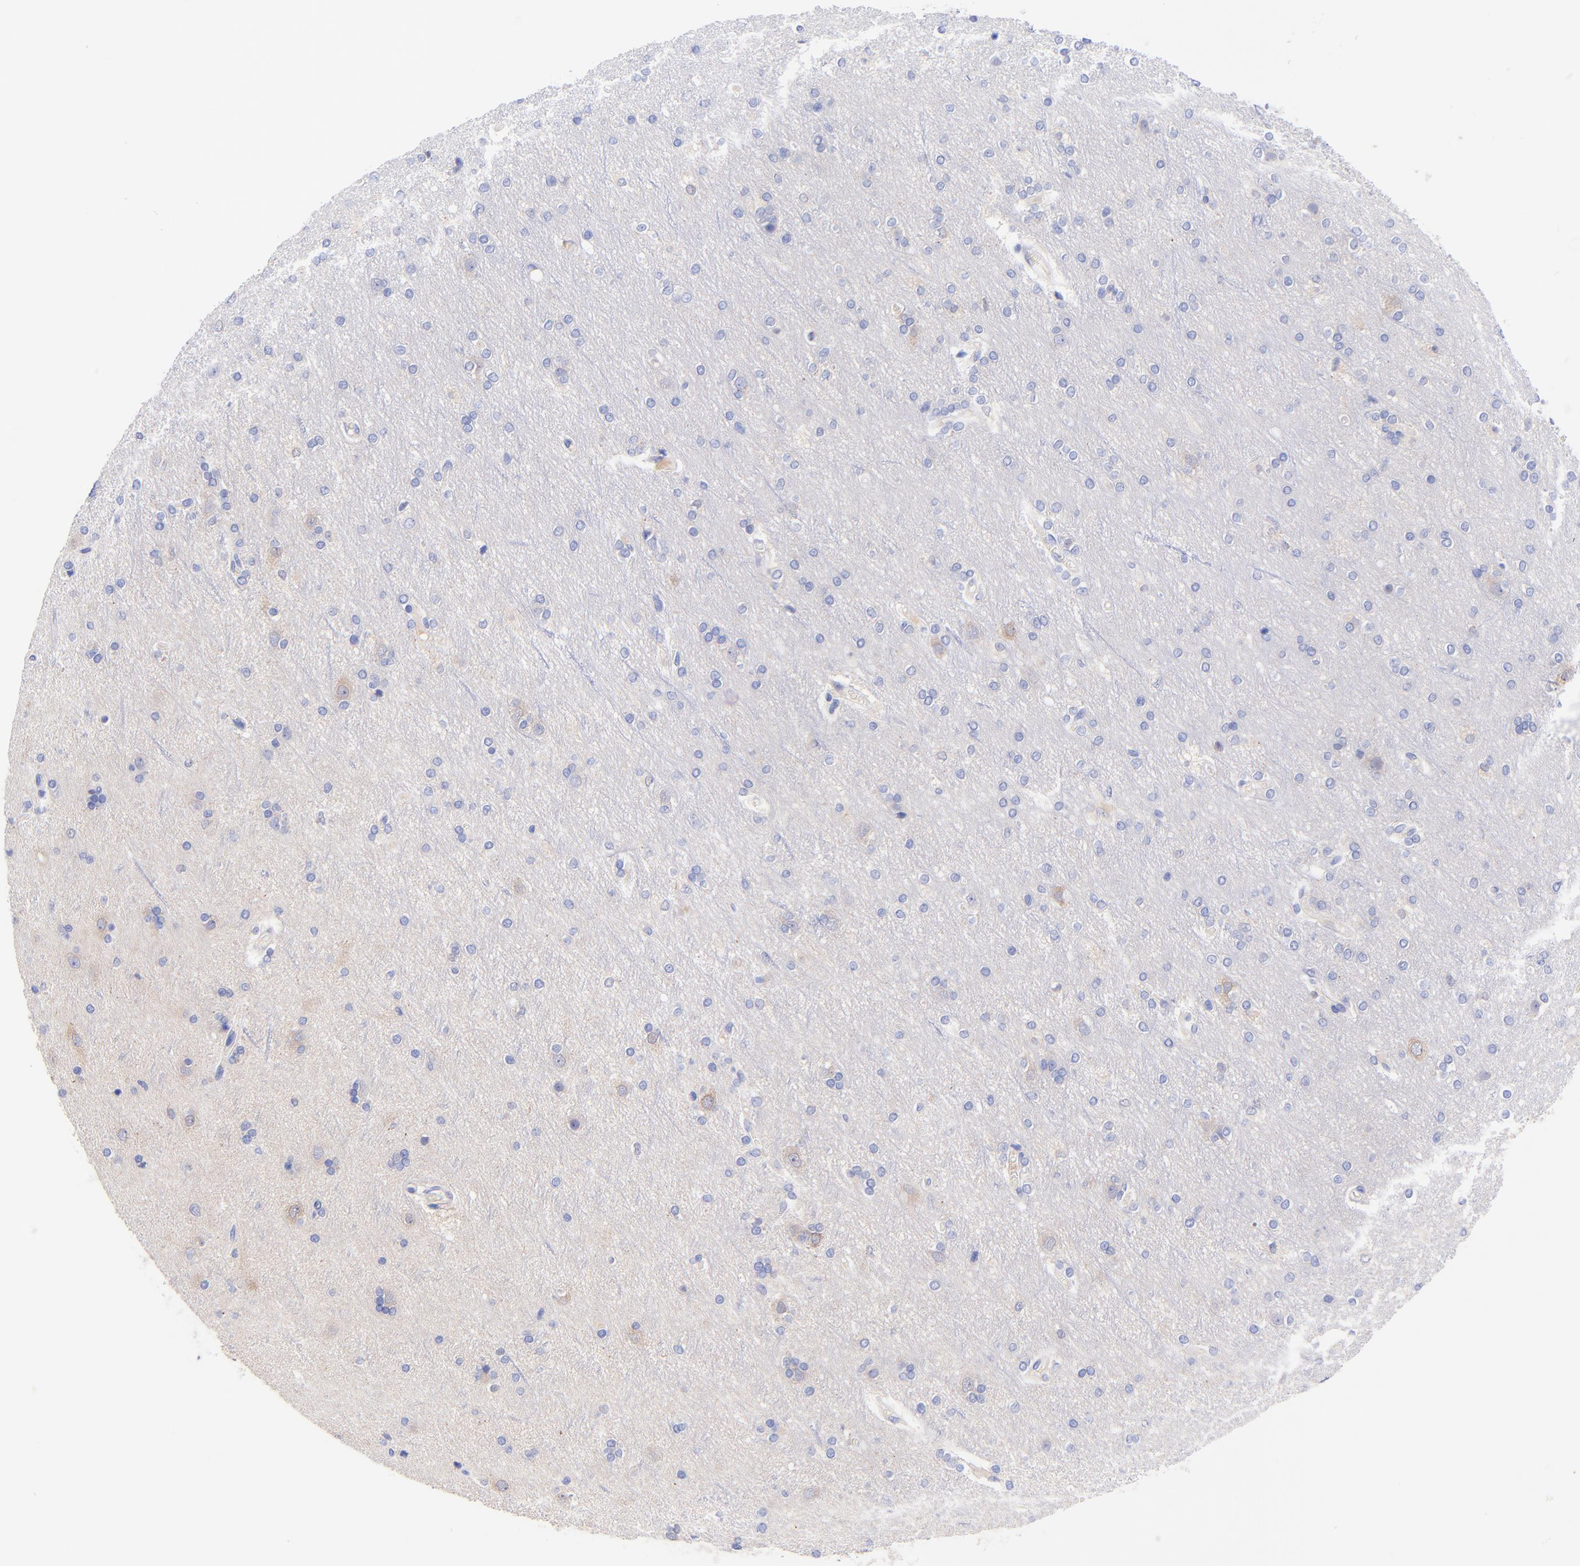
{"staining": {"intensity": "negative", "quantity": "none", "location": "none"}, "tissue": "cerebral cortex", "cell_type": "Endothelial cells", "image_type": "normal", "snomed": [{"axis": "morphology", "description": "Normal tissue, NOS"}, {"axis": "topography", "description": "Cerebral cortex"}], "caption": "Immunohistochemistry histopathology image of unremarkable human cerebral cortex stained for a protein (brown), which displays no positivity in endothelial cells. (DAB IHC visualized using brightfield microscopy, high magnification).", "gene": "GPHN", "patient": {"sex": "female", "age": 54}}